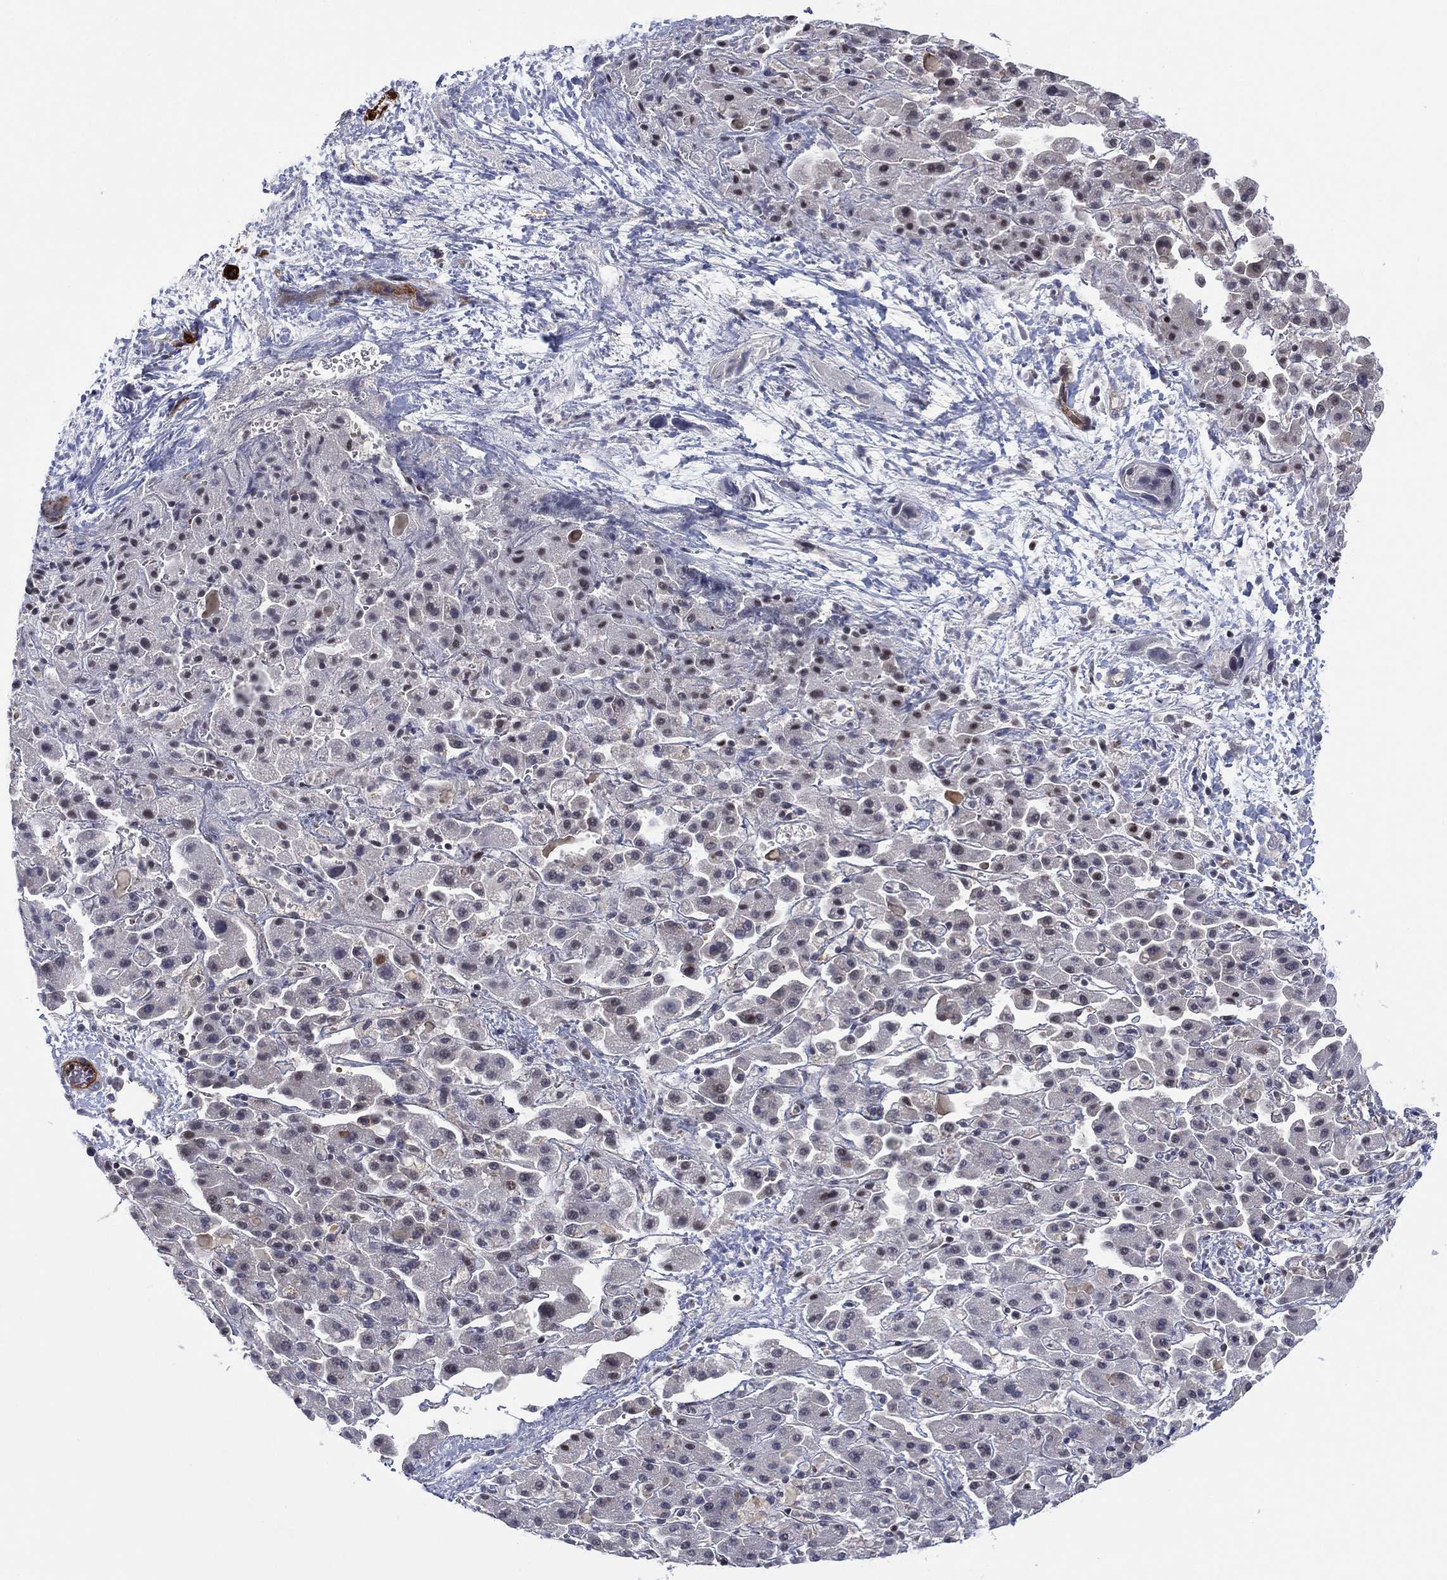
{"staining": {"intensity": "negative", "quantity": "none", "location": "none"}, "tissue": "liver cancer", "cell_type": "Tumor cells", "image_type": "cancer", "snomed": [{"axis": "morphology", "description": "Cholangiocarcinoma"}, {"axis": "topography", "description": "Liver"}], "caption": "Immunohistochemistry (IHC) micrograph of liver cancer stained for a protein (brown), which shows no positivity in tumor cells.", "gene": "GSE1", "patient": {"sex": "female", "age": 52}}